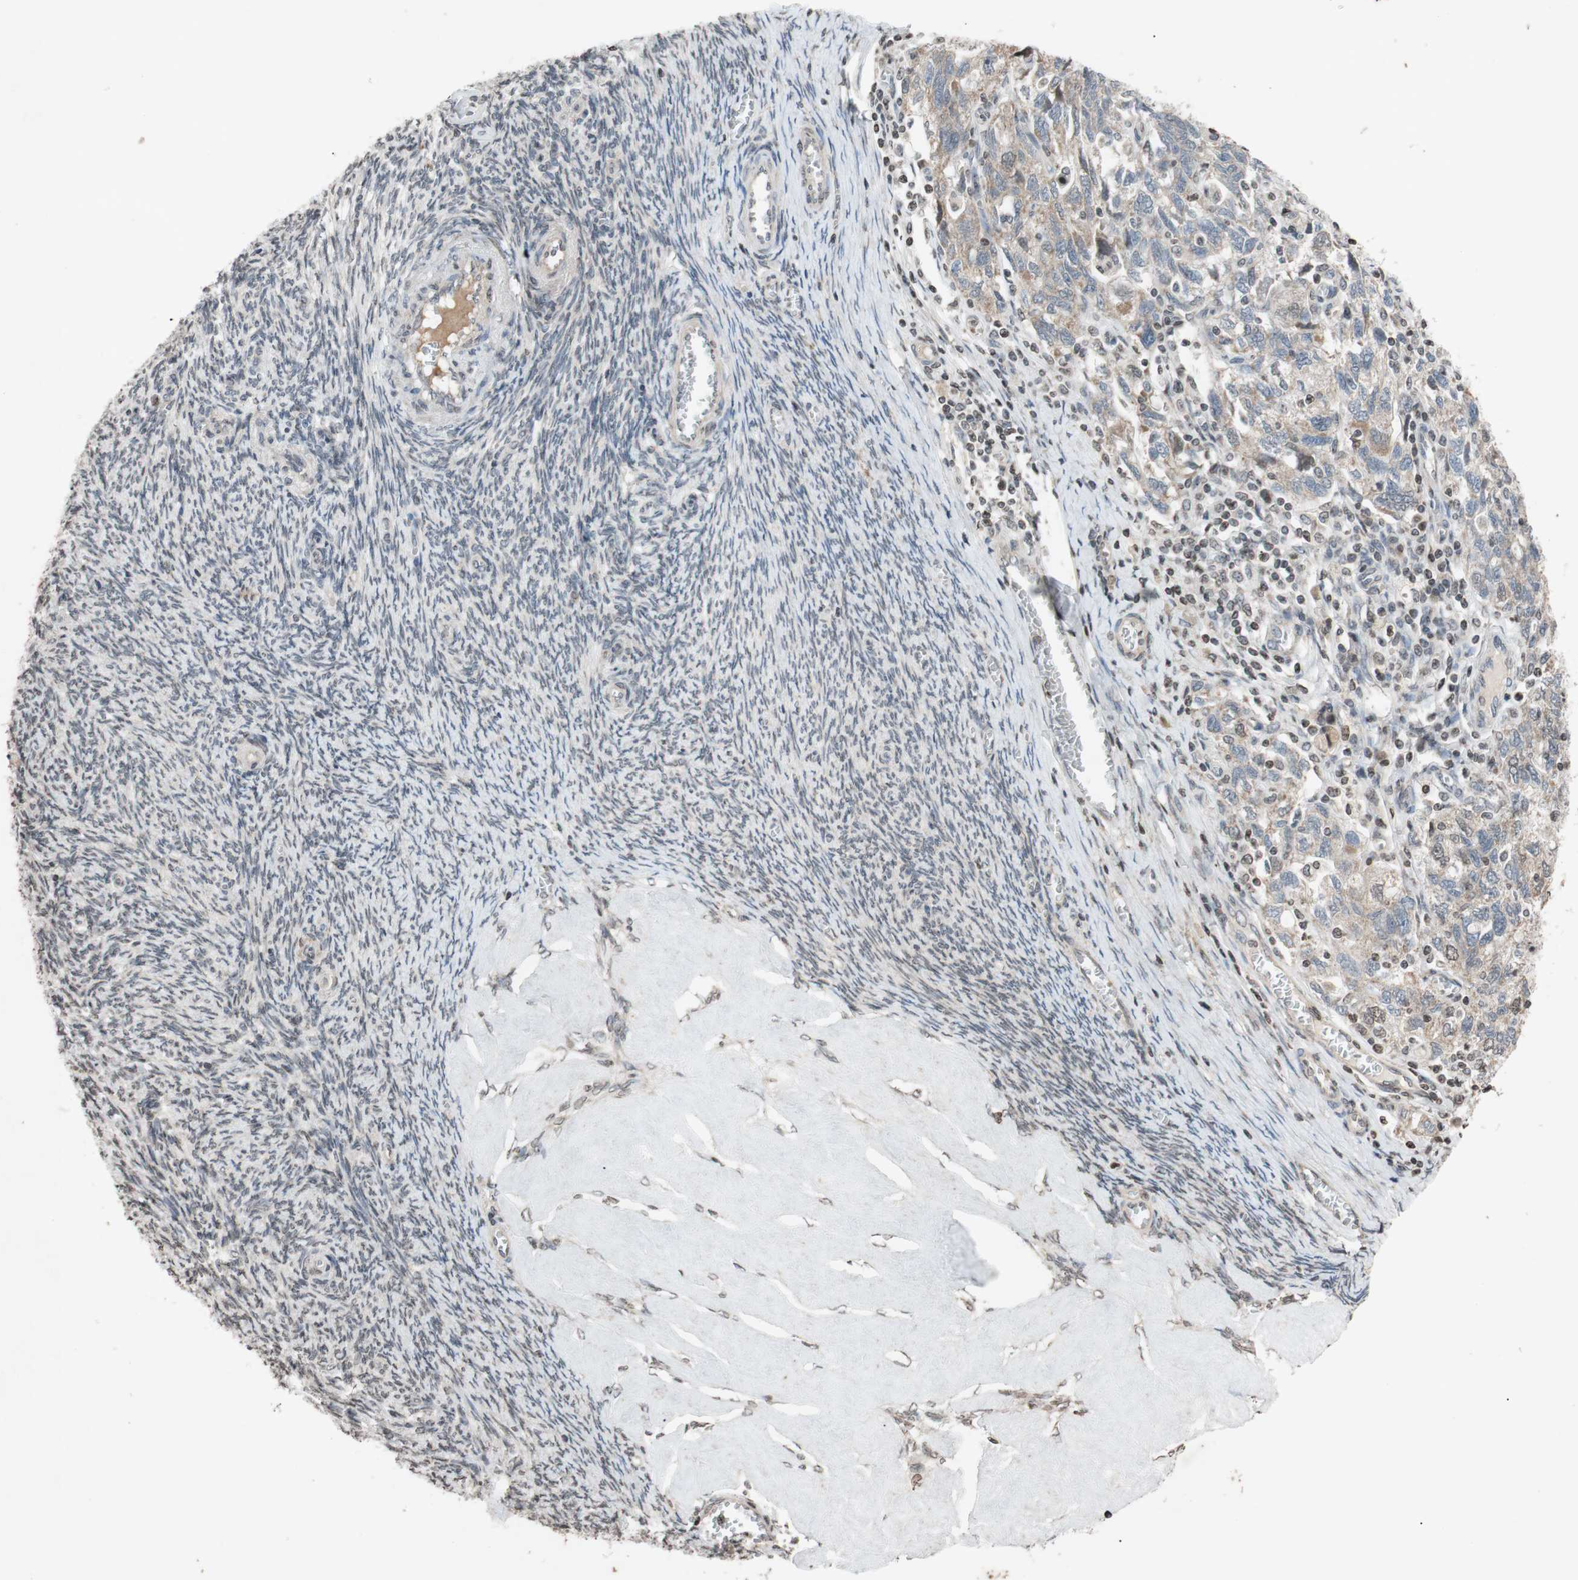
{"staining": {"intensity": "weak", "quantity": "25%-75%", "location": "nuclear"}, "tissue": "ovarian cancer", "cell_type": "Tumor cells", "image_type": "cancer", "snomed": [{"axis": "morphology", "description": "Carcinoma, NOS"}, {"axis": "morphology", "description": "Cystadenocarcinoma, serous, NOS"}, {"axis": "topography", "description": "Ovary"}], "caption": "Immunohistochemical staining of carcinoma (ovarian) displays weak nuclear protein staining in about 25%-75% of tumor cells.", "gene": "MCM6", "patient": {"sex": "female", "age": 69}}